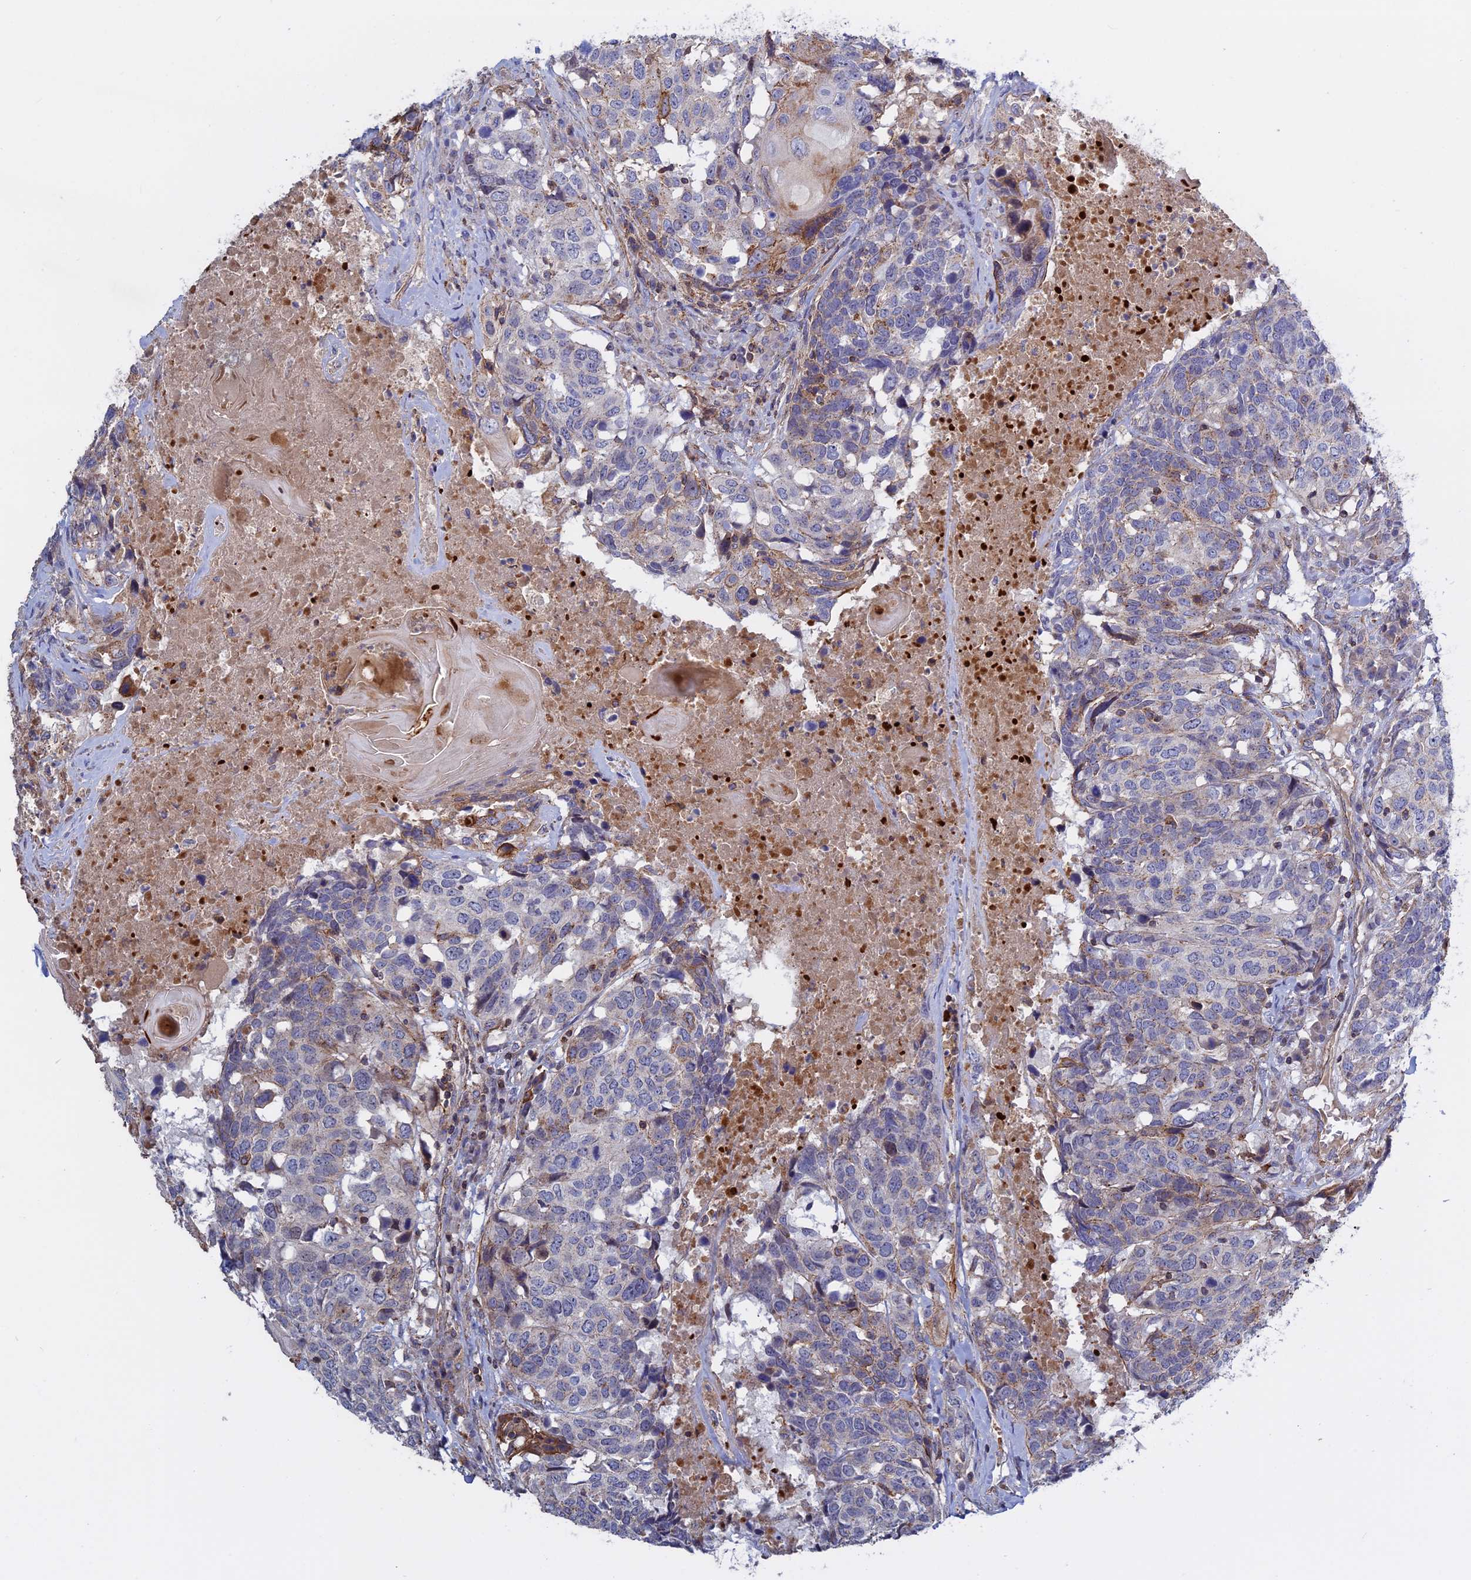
{"staining": {"intensity": "negative", "quantity": "none", "location": "none"}, "tissue": "head and neck cancer", "cell_type": "Tumor cells", "image_type": "cancer", "snomed": [{"axis": "morphology", "description": "Squamous cell carcinoma, NOS"}, {"axis": "topography", "description": "Head-Neck"}], "caption": "Immunohistochemical staining of human head and neck cancer exhibits no significant staining in tumor cells.", "gene": "LYPD5", "patient": {"sex": "male", "age": 66}}